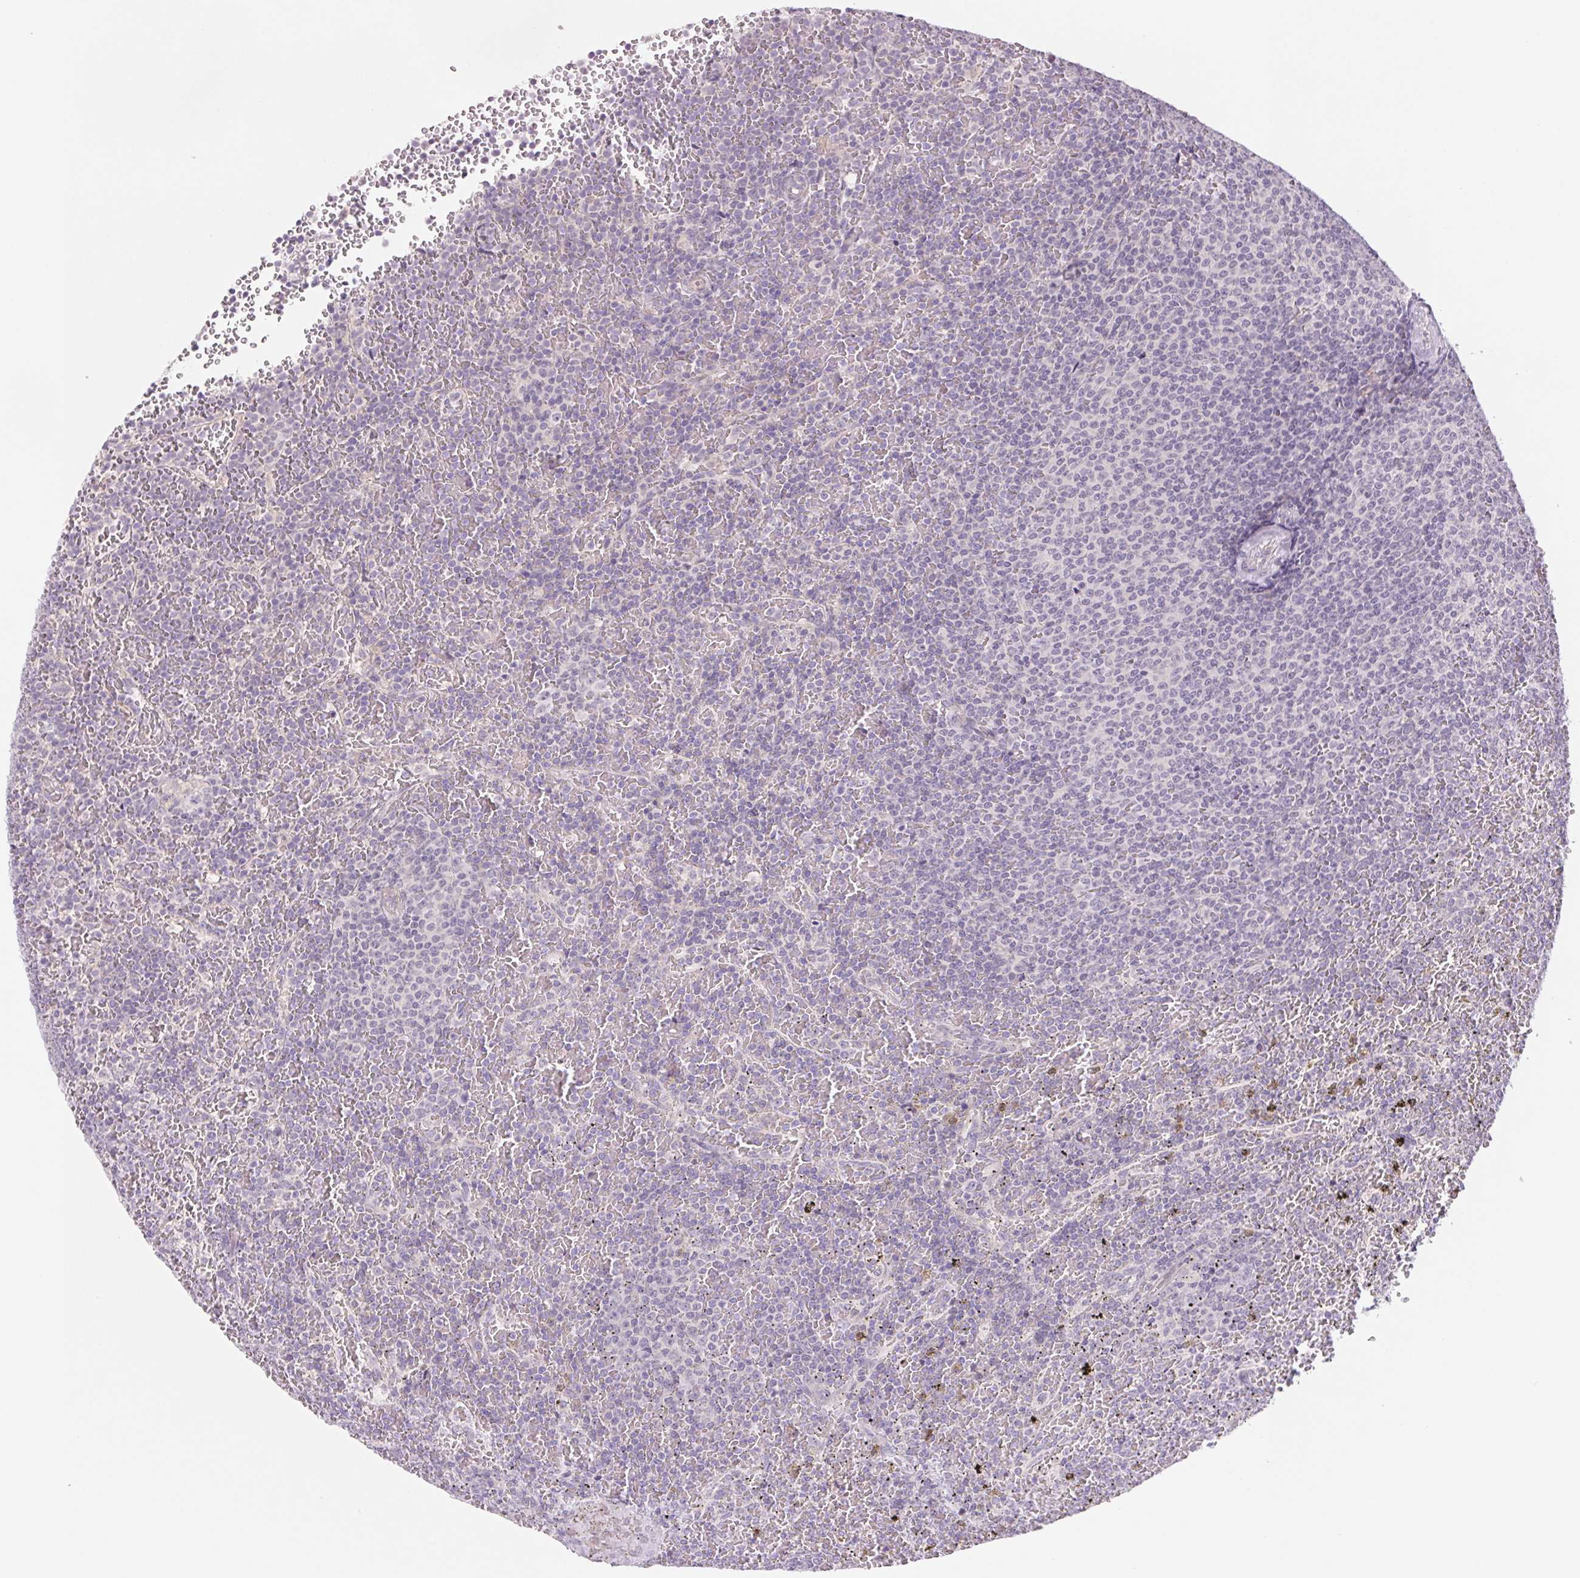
{"staining": {"intensity": "negative", "quantity": "none", "location": "none"}, "tissue": "lymphoma", "cell_type": "Tumor cells", "image_type": "cancer", "snomed": [{"axis": "morphology", "description": "Malignant lymphoma, non-Hodgkin's type, Low grade"}, {"axis": "topography", "description": "Spleen"}], "caption": "IHC of lymphoma shows no expression in tumor cells. (DAB immunohistochemistry visualized using brightfield microscopy, high magnification).", "gene": "CCDC168", "patient": {"sex": "female", "age": 77}}